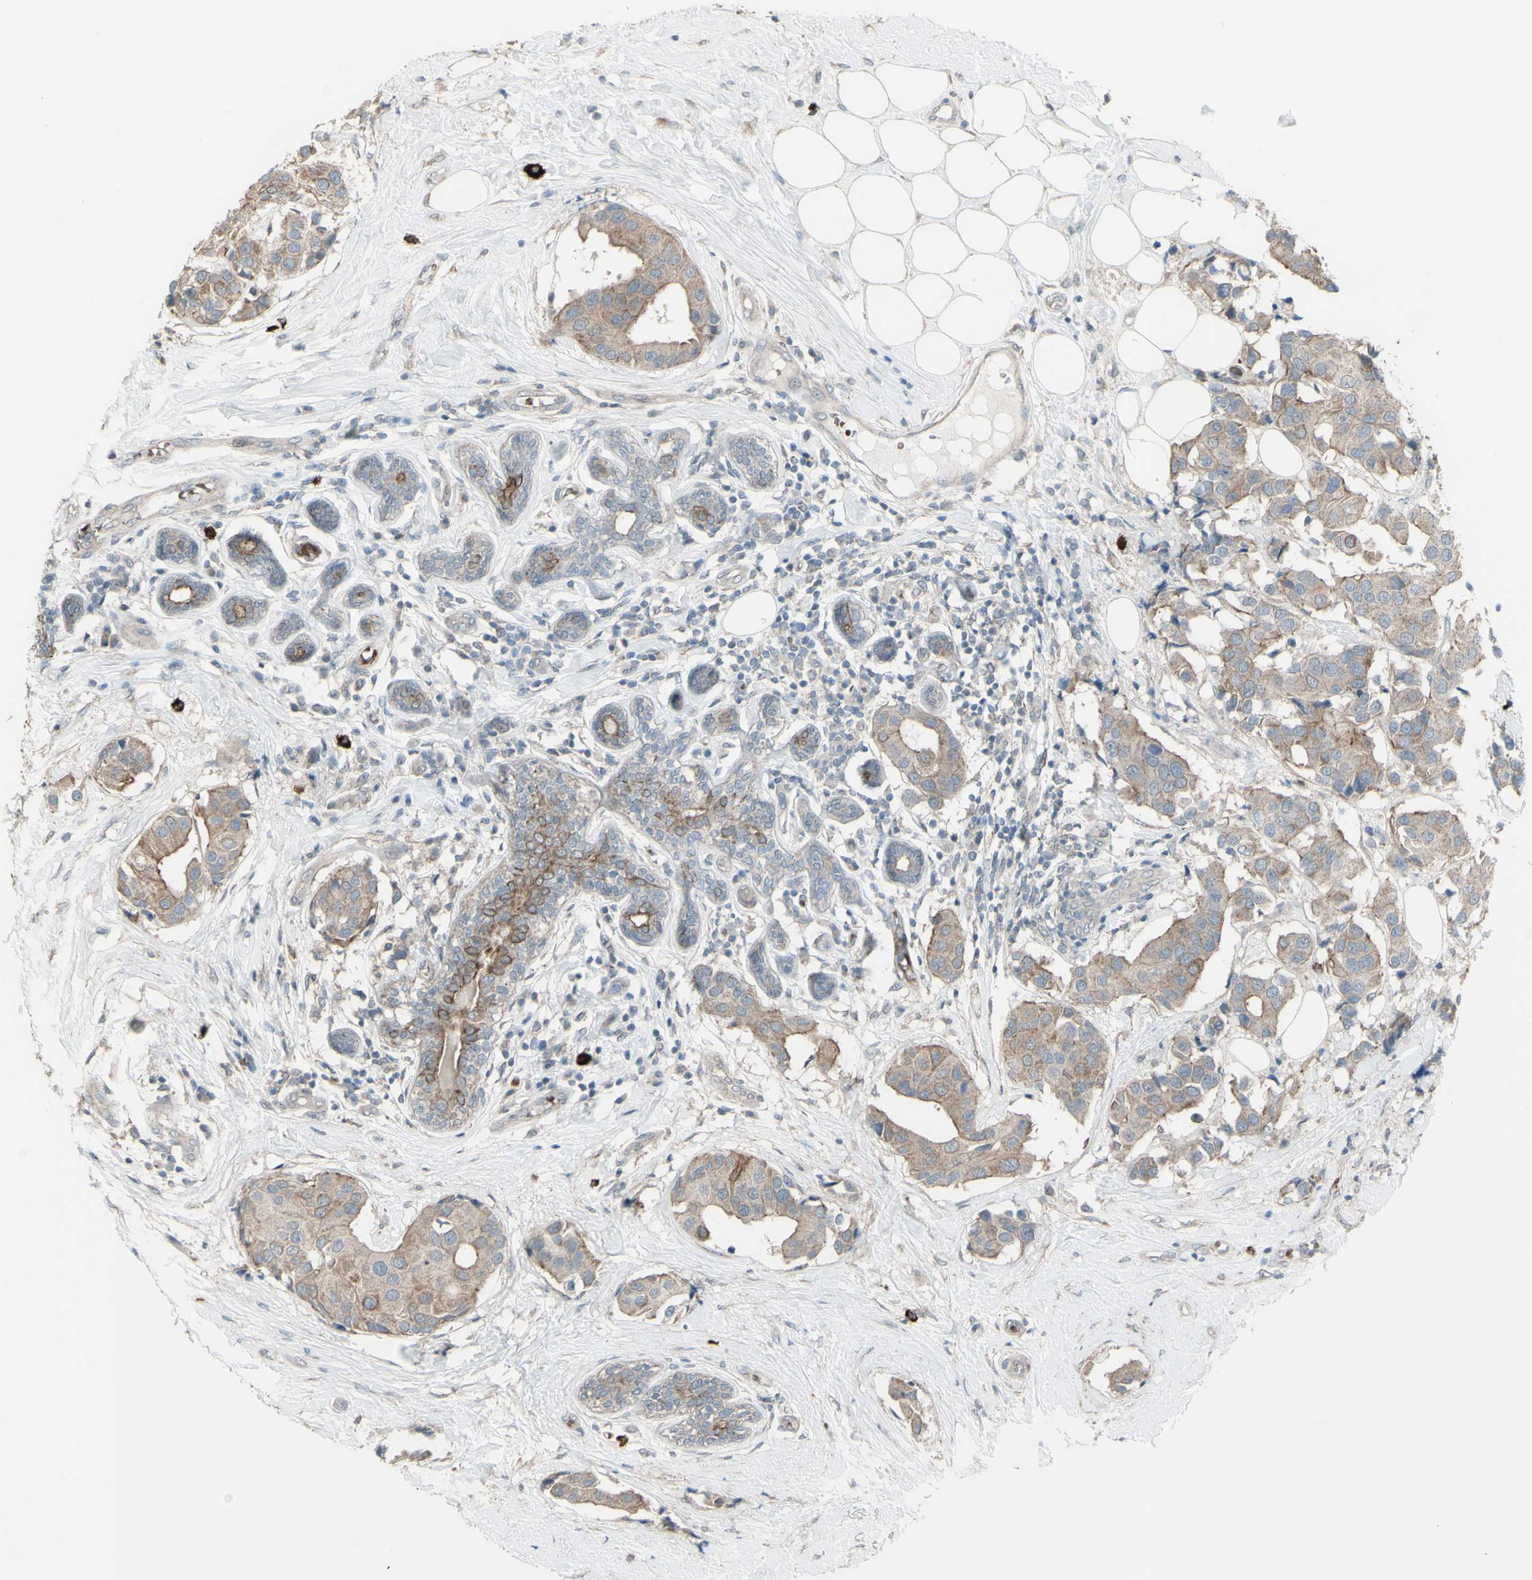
{"staining": {"intensity": "weak", "quantity": ">75%", "location": "cytoplasmic/membranous"}, "tissue": "breast cancer", "cell_type": "Tumor cells", "image_type": "cancer", "snomed": [{"axis": "morphology", "description": "Normal tissue, NOS"}, {"axis": "morphology", "description": "Duct carcinoma"}, {"axis": "topography", "description": "Breast"}], "caption": "Protein staining by immunohistochemistry (IHC) demonstrates weak cytoplasmic/membranous positivity in approximately >75% of tumor cells in breast cancer (intraductal carcinoma).", "gene": "GRAMD1B", "patient": {"sex": "female", "age": 39}}